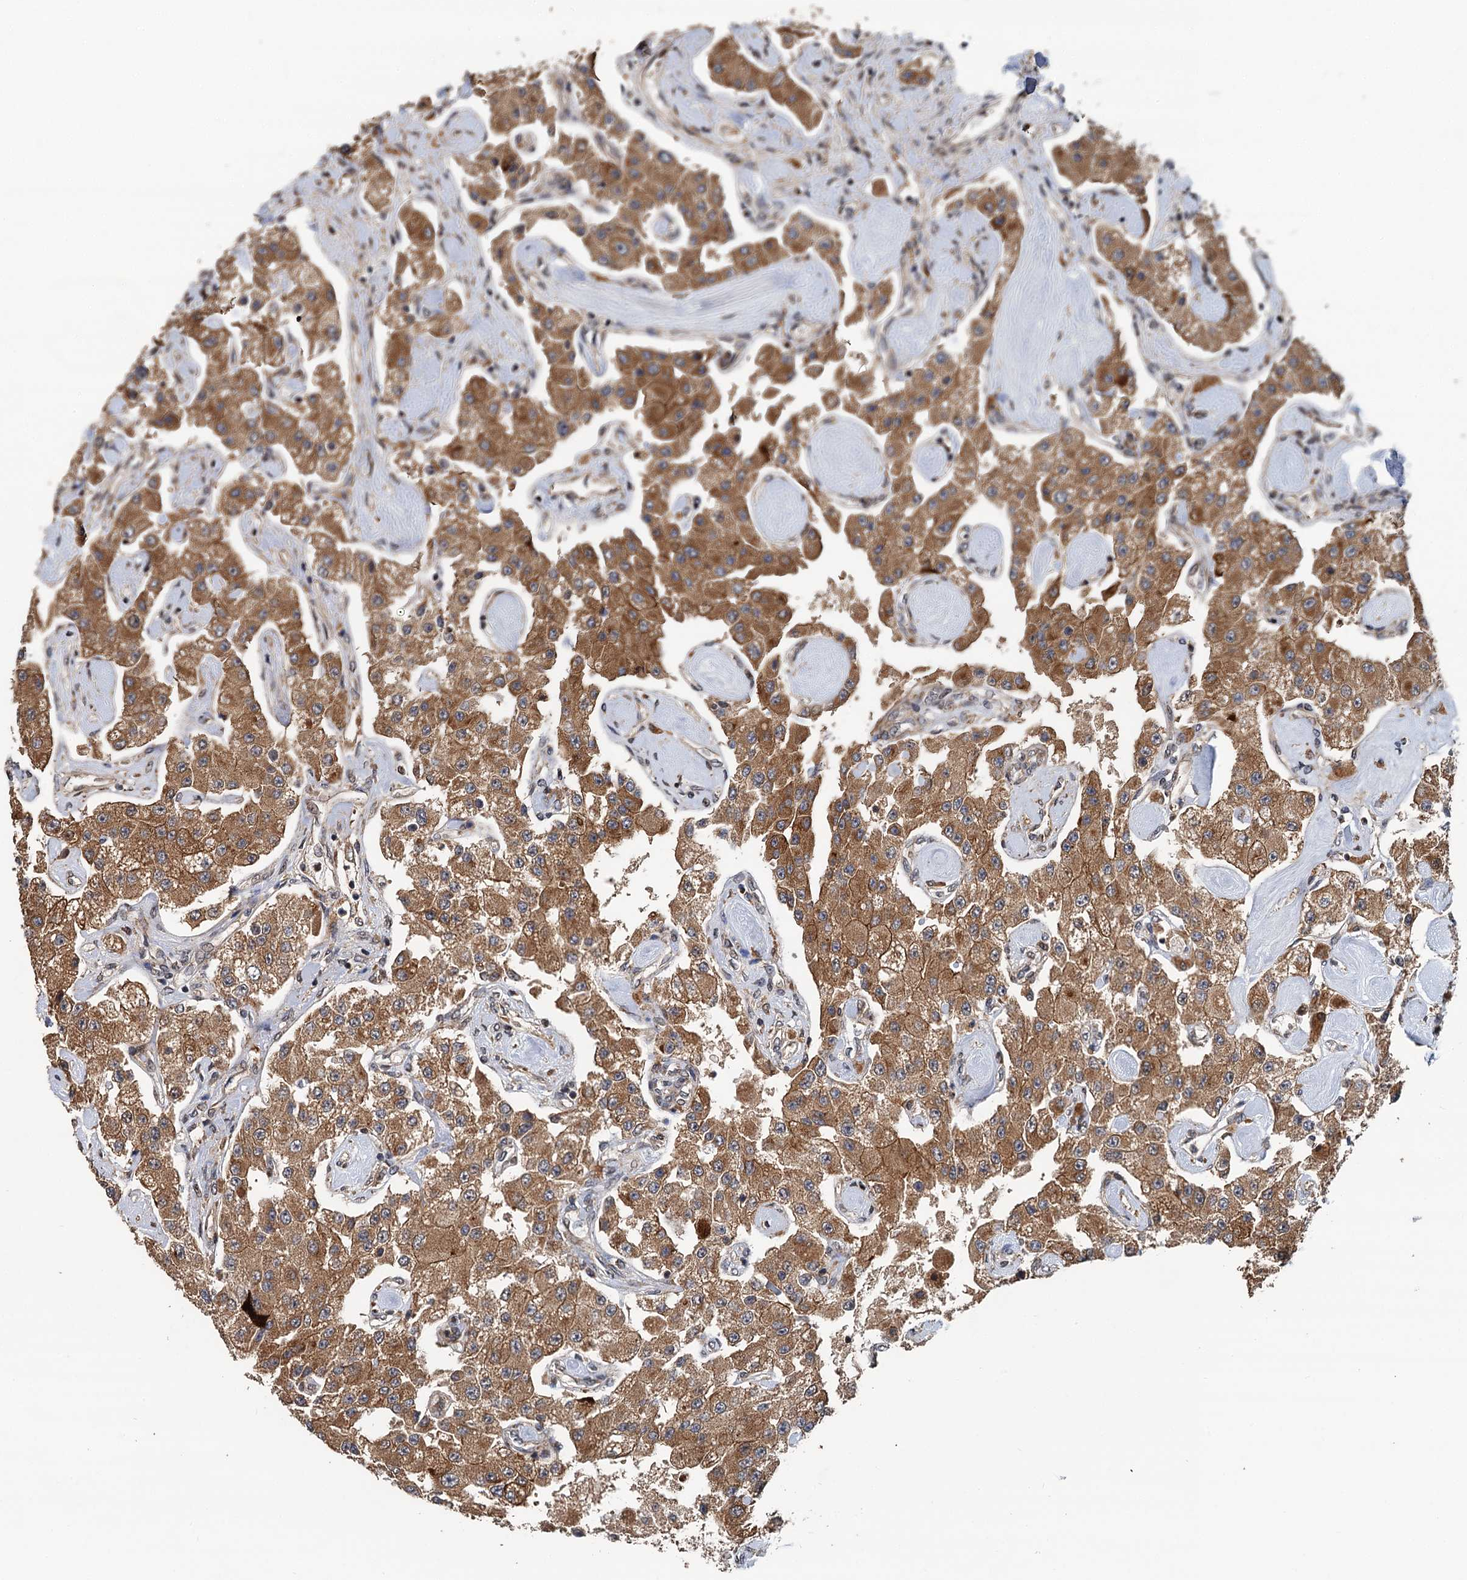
{"staining": {"intensity": "moderate", "quantity": ">75%", "location": "cytoplasmic/membranous"}, "tissue": "carcinoid", "cell_type": "Tumor cells", "image_type": "cancer", "snomed": [{"axis": "morphology", "description": "Carcinoid, malignant, NOS"}, {"axis": "topography", "description": "Pancreas"}], "caption": "DAB immunohistochemical staining of human malignant carcinoid demonstrates moderate cytoplasmic/membranous protein staining in approximately >75% of tumor cells.", "gene": "LRRK2", "patient": {"sex": "male", "age": 41}}